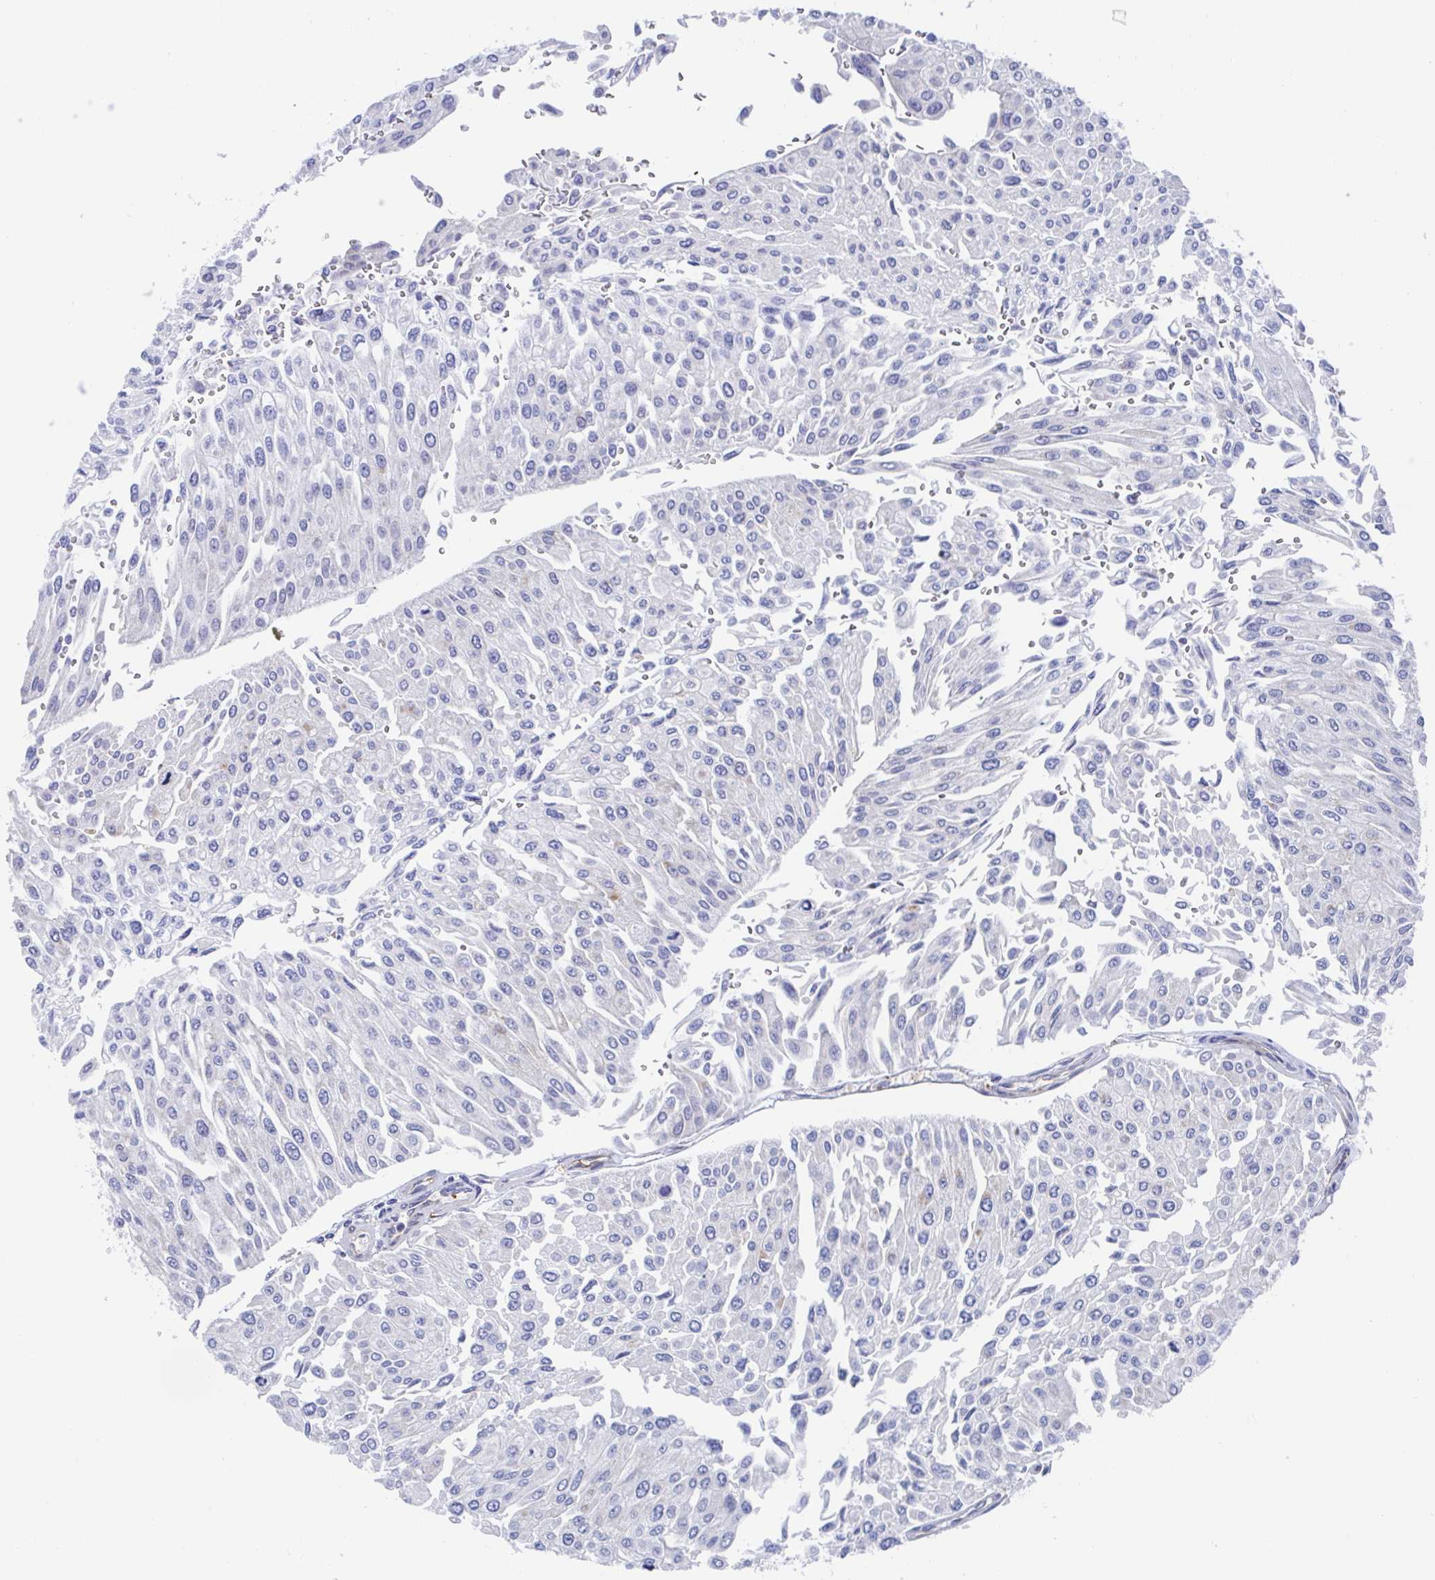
{"staining": {"intensity": "negative", "quantity": "none", "location": "none"}, "tissue": "urothelial cancer", "cell_type": "Tumor cells", "image_type": "cancer", "snomed": [{"axis": "morphology", "description": "Urothelial carcinoma, NOS"}, {"axis": "topography", "description": "Urinary bladder"}], "caption": "Immunohistochemistry of urothelial cancer displays no positivity in tumor cells.", "gene": "KLC3", "patient": {"sex": "male", "age": 67}}